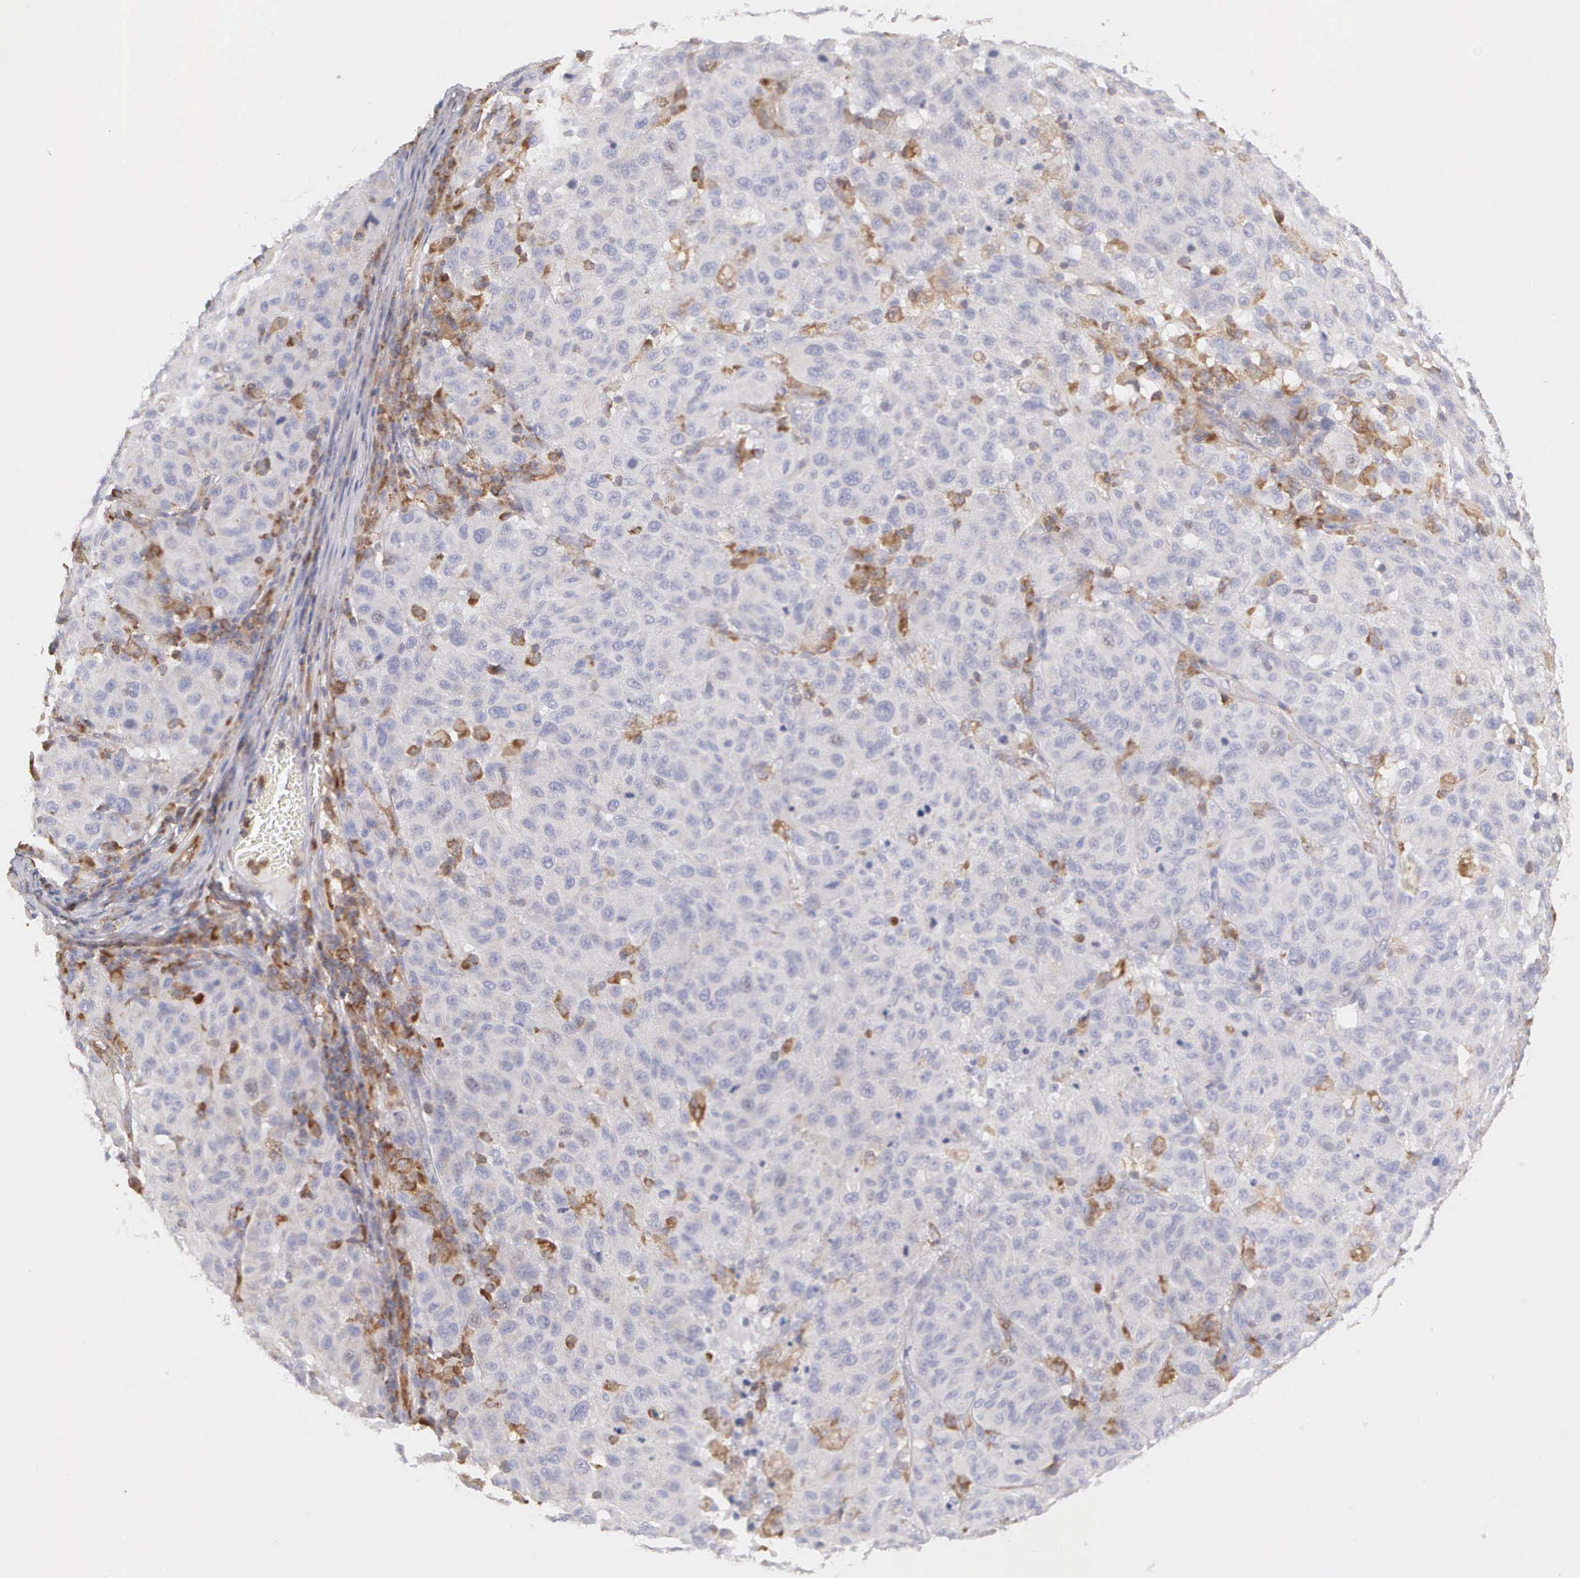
{"staining": {"intensity": "negative", "quantity": "none", "location": "none"}, "tissue": "melanoma", "cell_type": "Tumor cells", "image_type": "cancer", "snomed": [{"axis": "morphology", "description": "Malignant melanoma, NOS"}, {"axis": "topography", "description": "Skin"}], "caption": "High magnification brightfield microscopy of melanoma stained with DAB (3,3'-diaminobenzidine) (brown) and counterstained with hematoxylin (blue): tumor cells show no significant expression.", "gene": "ARHGAP4", "patient": {"sex": "female", "age": 77}}